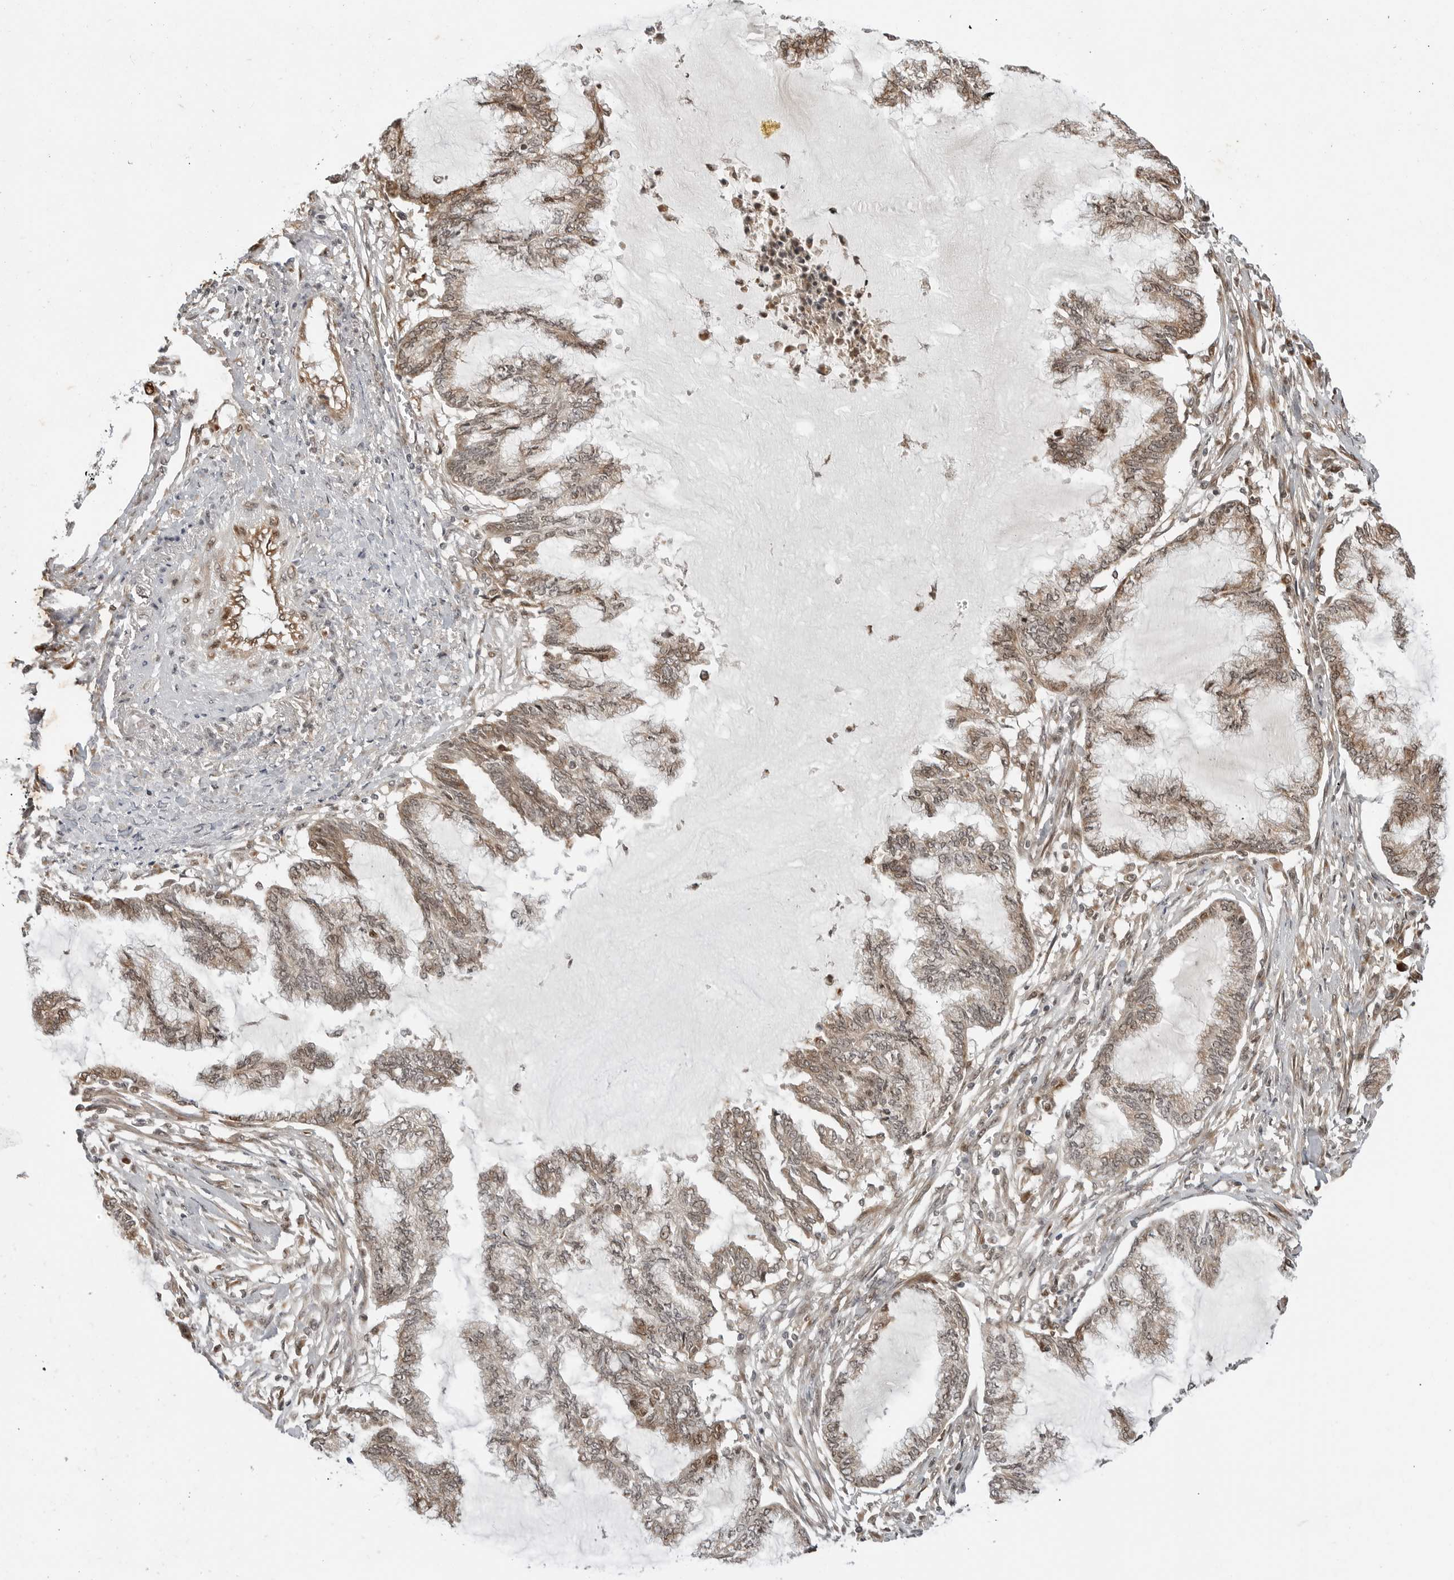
{"staining": {"intensity": "weak", "quantity": ">75%", "location": "cytoplasmic/membranous,nuclear"}, "tissue": "endometrial cancer", "cell_type": "Tumor cells", "image_type": "cancer", "snomed": [{"axis": "morphology", "description": "Adenocarcinoma, NOS"}, {"axis": "topography", "description": "Endometrium"}], "caption": "DAB immunohistochemical staining of endometrial adenocarcinoma displays weak cytoplasmic/membranous and nuclear protein staining in approximately >75% of tumor cells.", "gene": "TIPRL", "patient": {"sex": "female", "age": 86}}